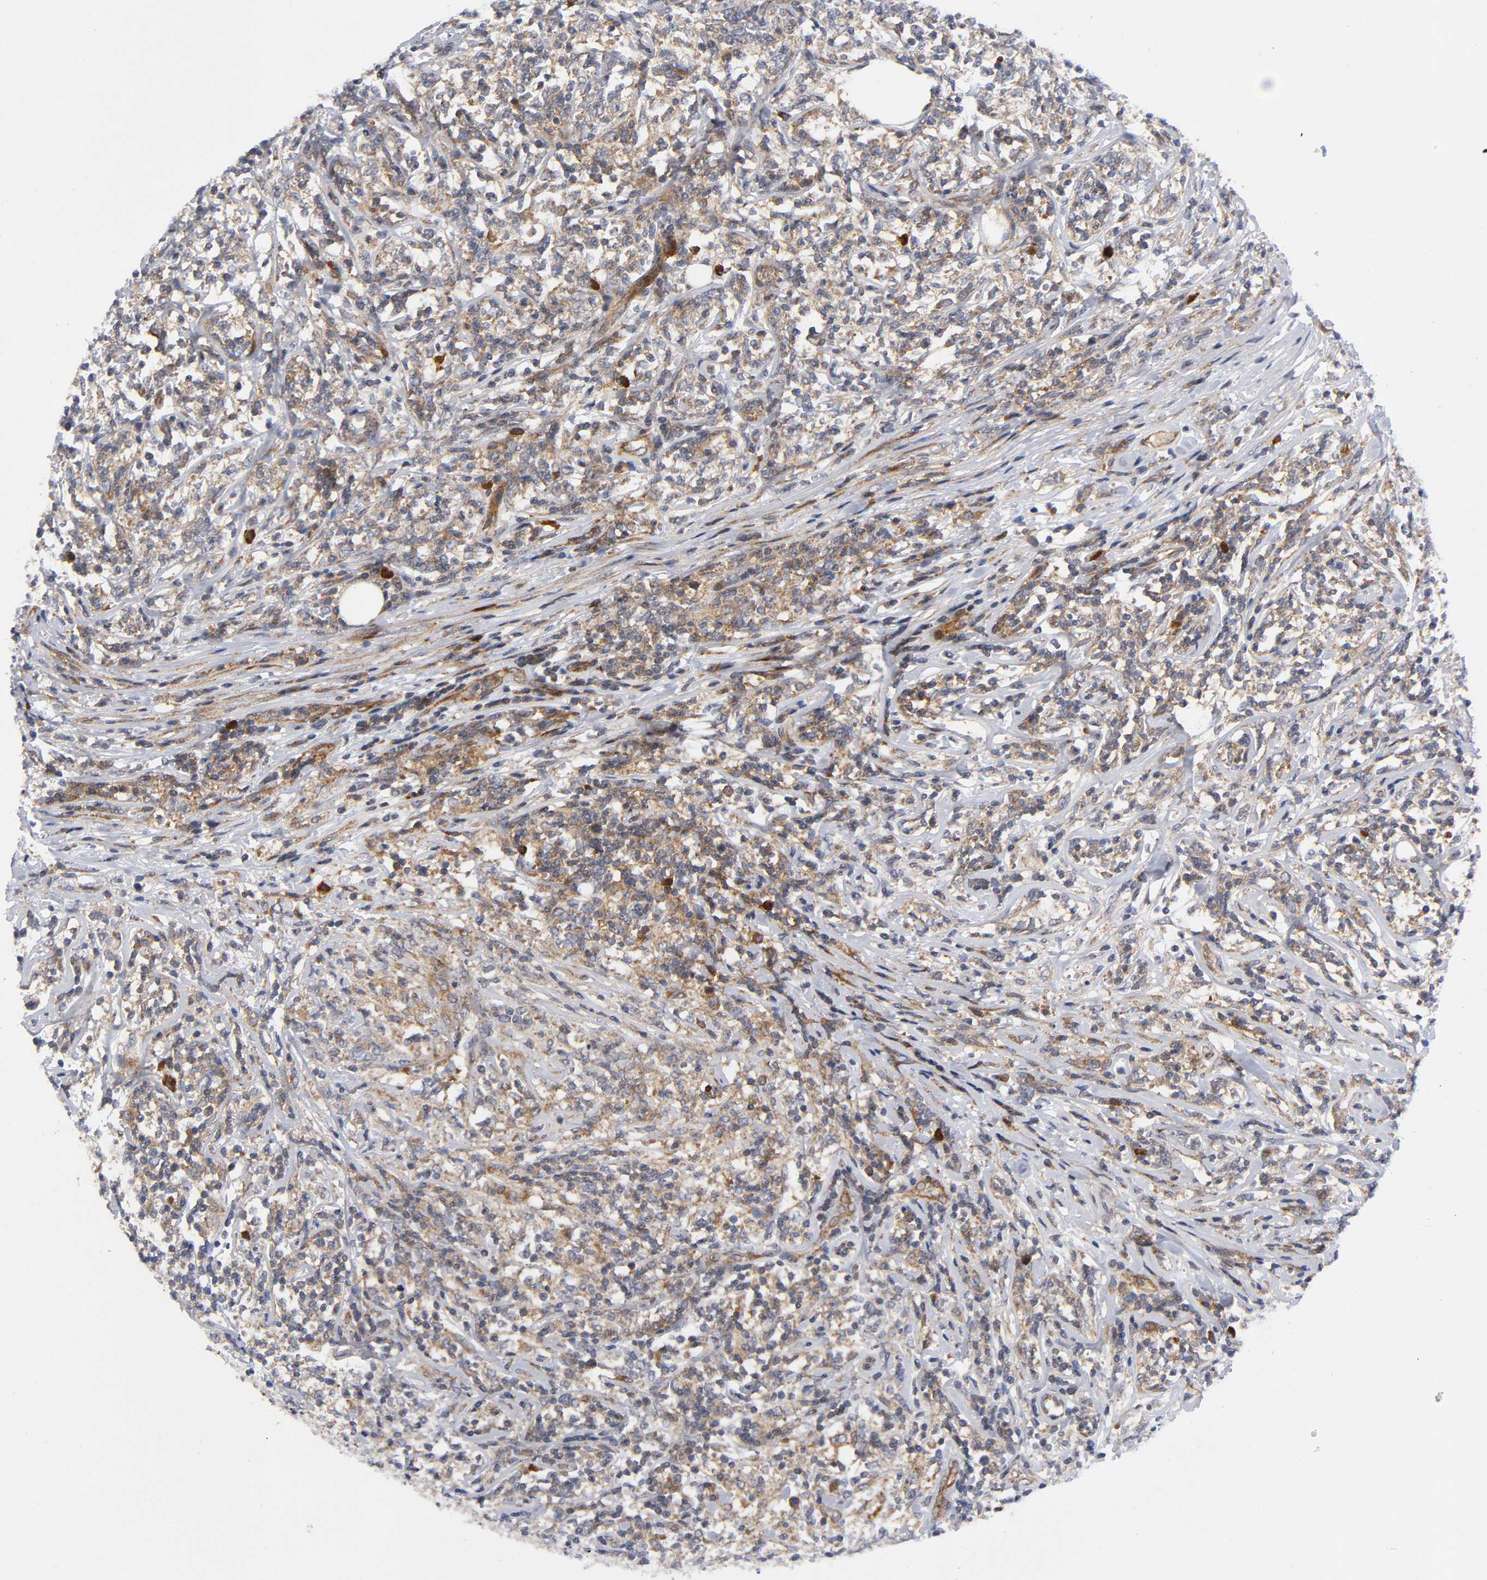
{"staining": {"intensity": "moderate", "quantity": ">75%", "location": "cytoplasmic/membranous"}, "tissue": "lymphoma", "cell_type": "Tumor cells", "image_type": "cancer", "snomed": [{"axis": "morphology", "description": "Malignant lymphoma, non-Hodgkin's type, High grade"}, {"axis": "topography", "description": "Lymph node"}], "caption": "A high-resolution photomicrograph shows immunohistochemistry (IHC) staining of malignant lymphoma, non-Hodgkin's type (high-grade), which reveals moderate cytoplasmic/membranous positivity in approximately >75% of tumor cells.", "gene": "EIF5", "patient": {"sex": "female", "age": 84}}